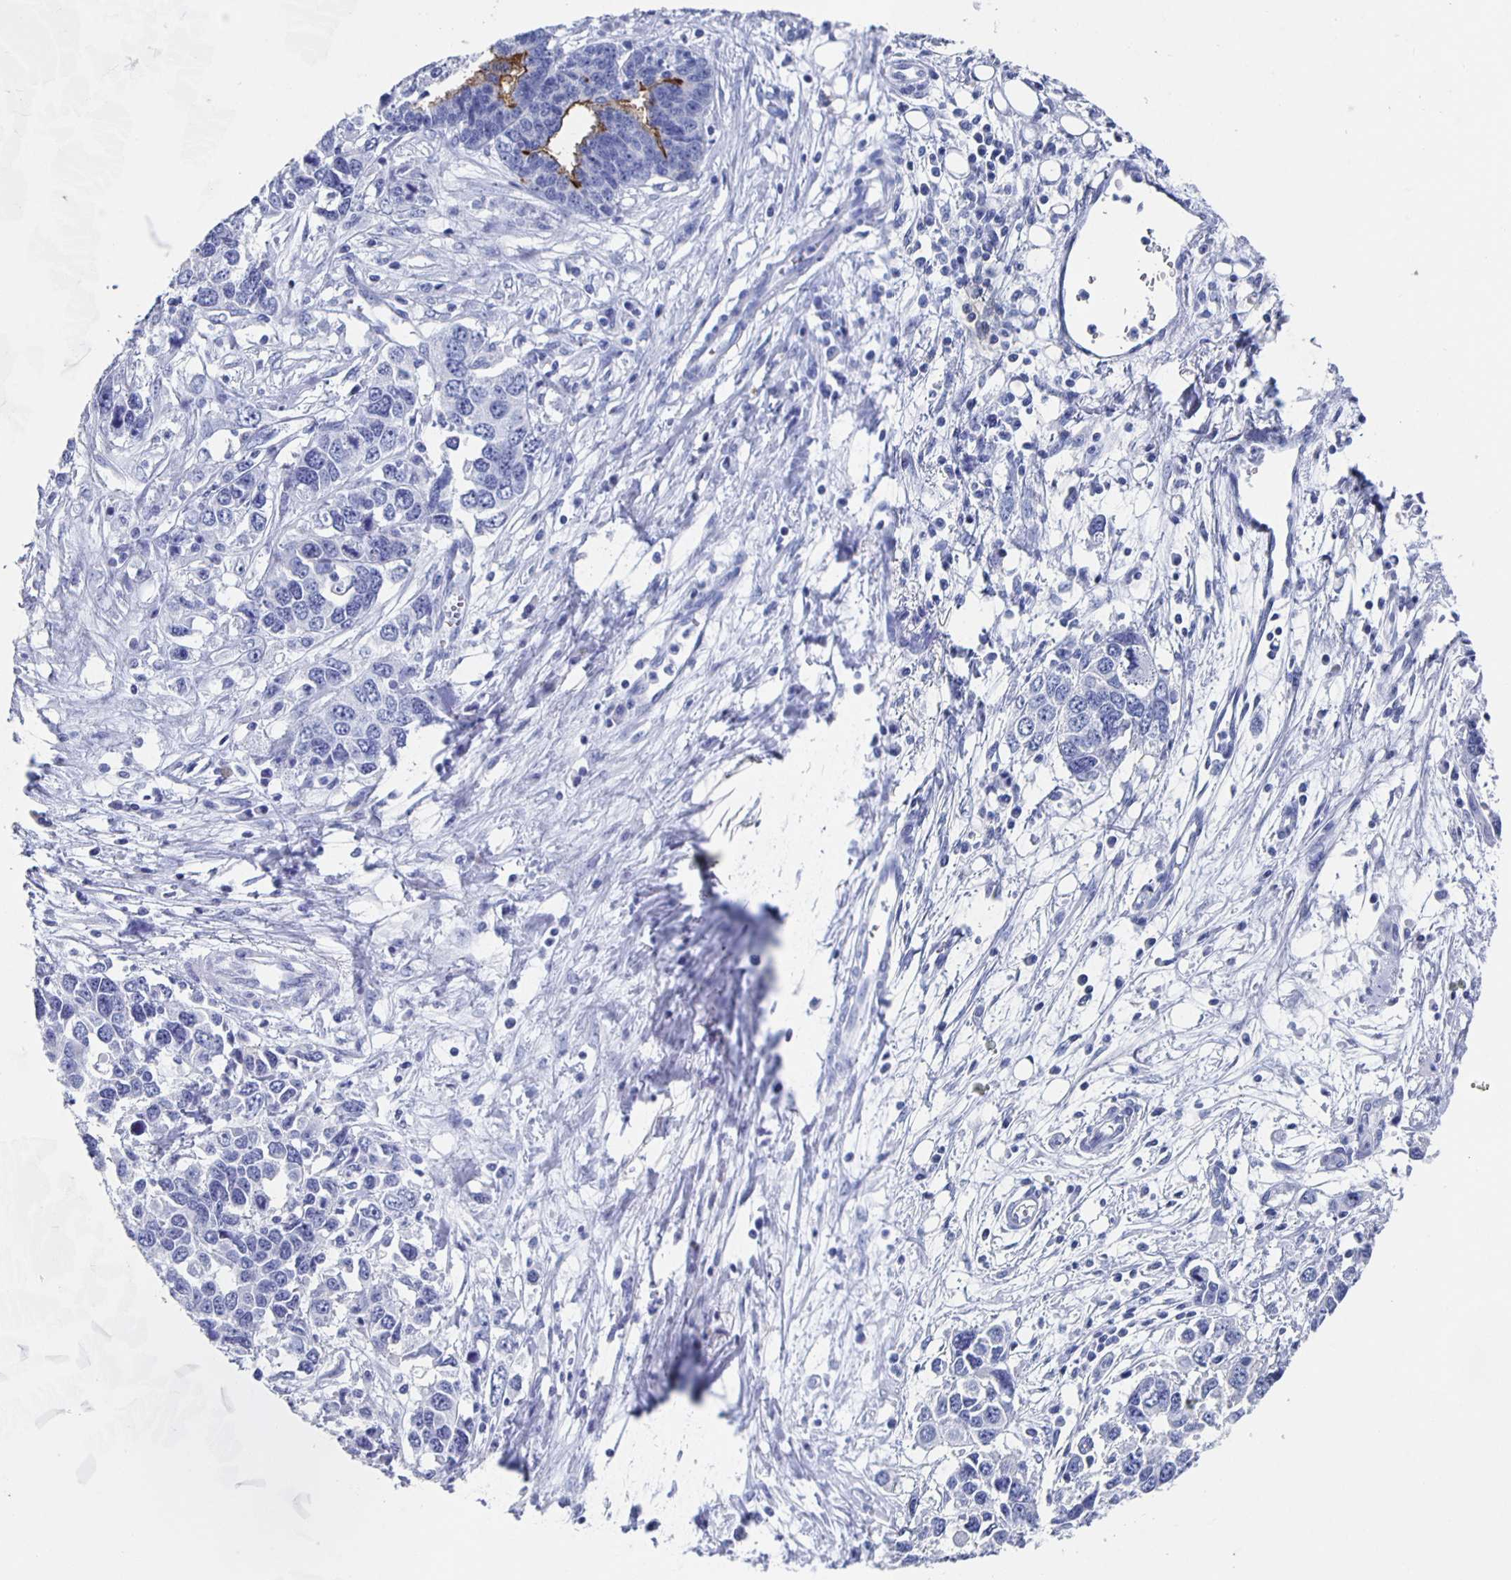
{"staining": {"intensity": "moderate", "quantity": "<25%", "location": "cytoplasmic/membranous"}, "tissue": "ovarian cancer", "cell_type": "Tumor cells", "image_type": "cancer", "snomed": [{"axis": "morphology", "description": "Cystadenocarcinoma, serous, NOS"}, {"axis": "topography", "description": "Ovary"}], "caption": "Immunohistochemical staining of ovarian serous cystadenocarcinoma reveals moderate cytoplasmic/membranous protein positivity in about <25% of tumor cells.", "gene": "SLC34A2", "patient": {"sex": "female", "age": 76}}